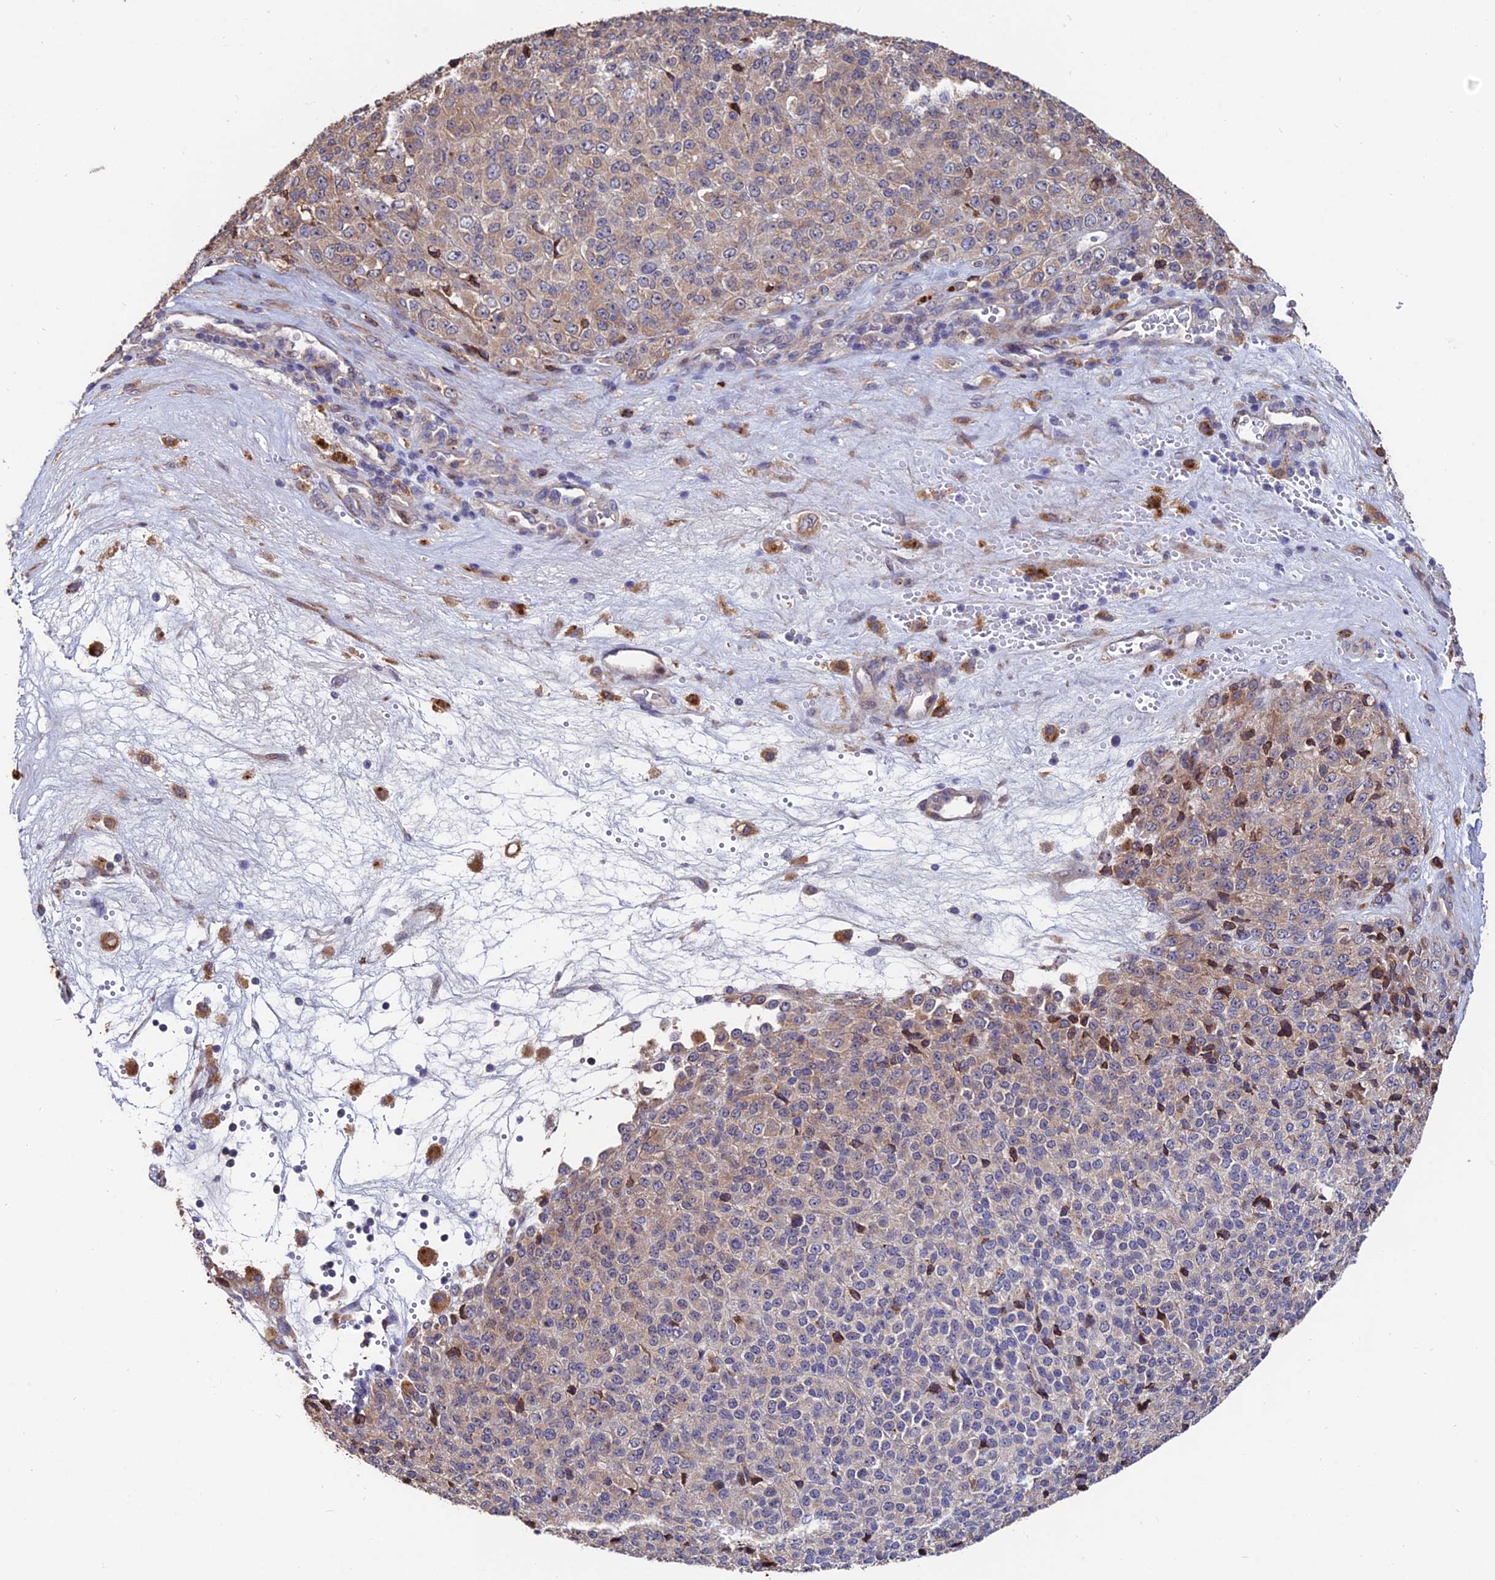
{"staining": {"intensity": "weak", "quantity": "<25%", "location": "cytoplasmic/membranous"}, "tissue": "melanoma", "cell_type": "Tumor cells", "image_type": "cancer", "snomed": [{"axis": "morphology", "description": "Malignant melanoma, Metastatic site"}, {"axis": "topography", "description": "Brain"}], "caption": "A histopathology image of melanoma stained for a protein displays no brown staining in tumor cells.", "gene": "ACTR5", "patient": {"sex": "female", "age": 56}}